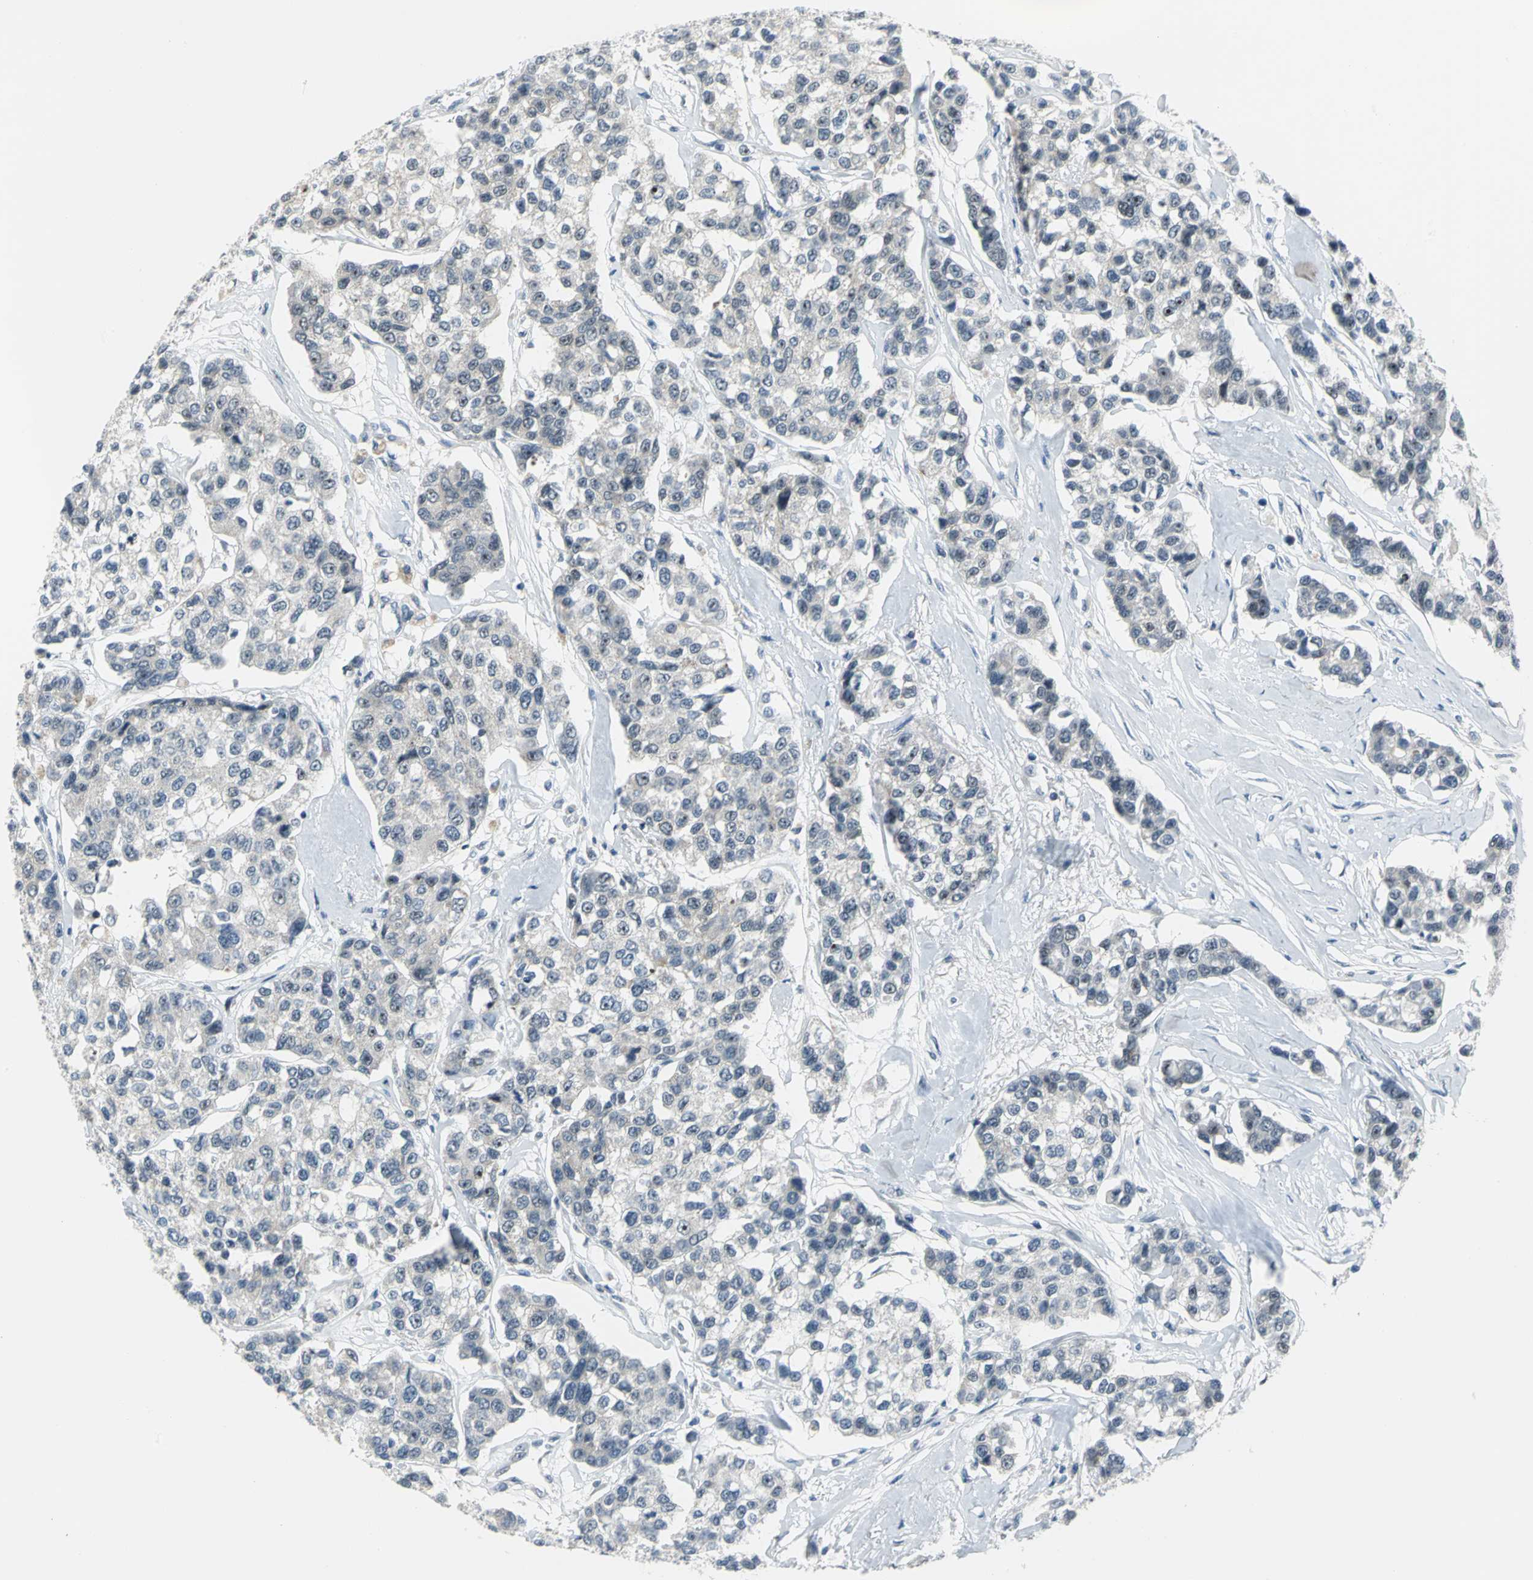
{"staining": {"intensity": "moderate", "quantity": "25%-75%", "location": "nuclear"}, "tissue": "breast cancer", "cell_type": "Tumor cells", "image_type": "cancer", "snomed": [{"axis": "morphology", "description": "Duct carcinoma"}, {"axis": "topography", "description": "Breast"}], "caption": "Protein staining demonstrates moderate nuclear expression in approximately 25%-75% of tumor cells in breast cancer (invasive ductal carcinoma). The protein of interest is shown in brown color, while the nuclei are stained blue.", "gene": "MYBBP1A", "patient": {"sex": "female", "age": 51}}